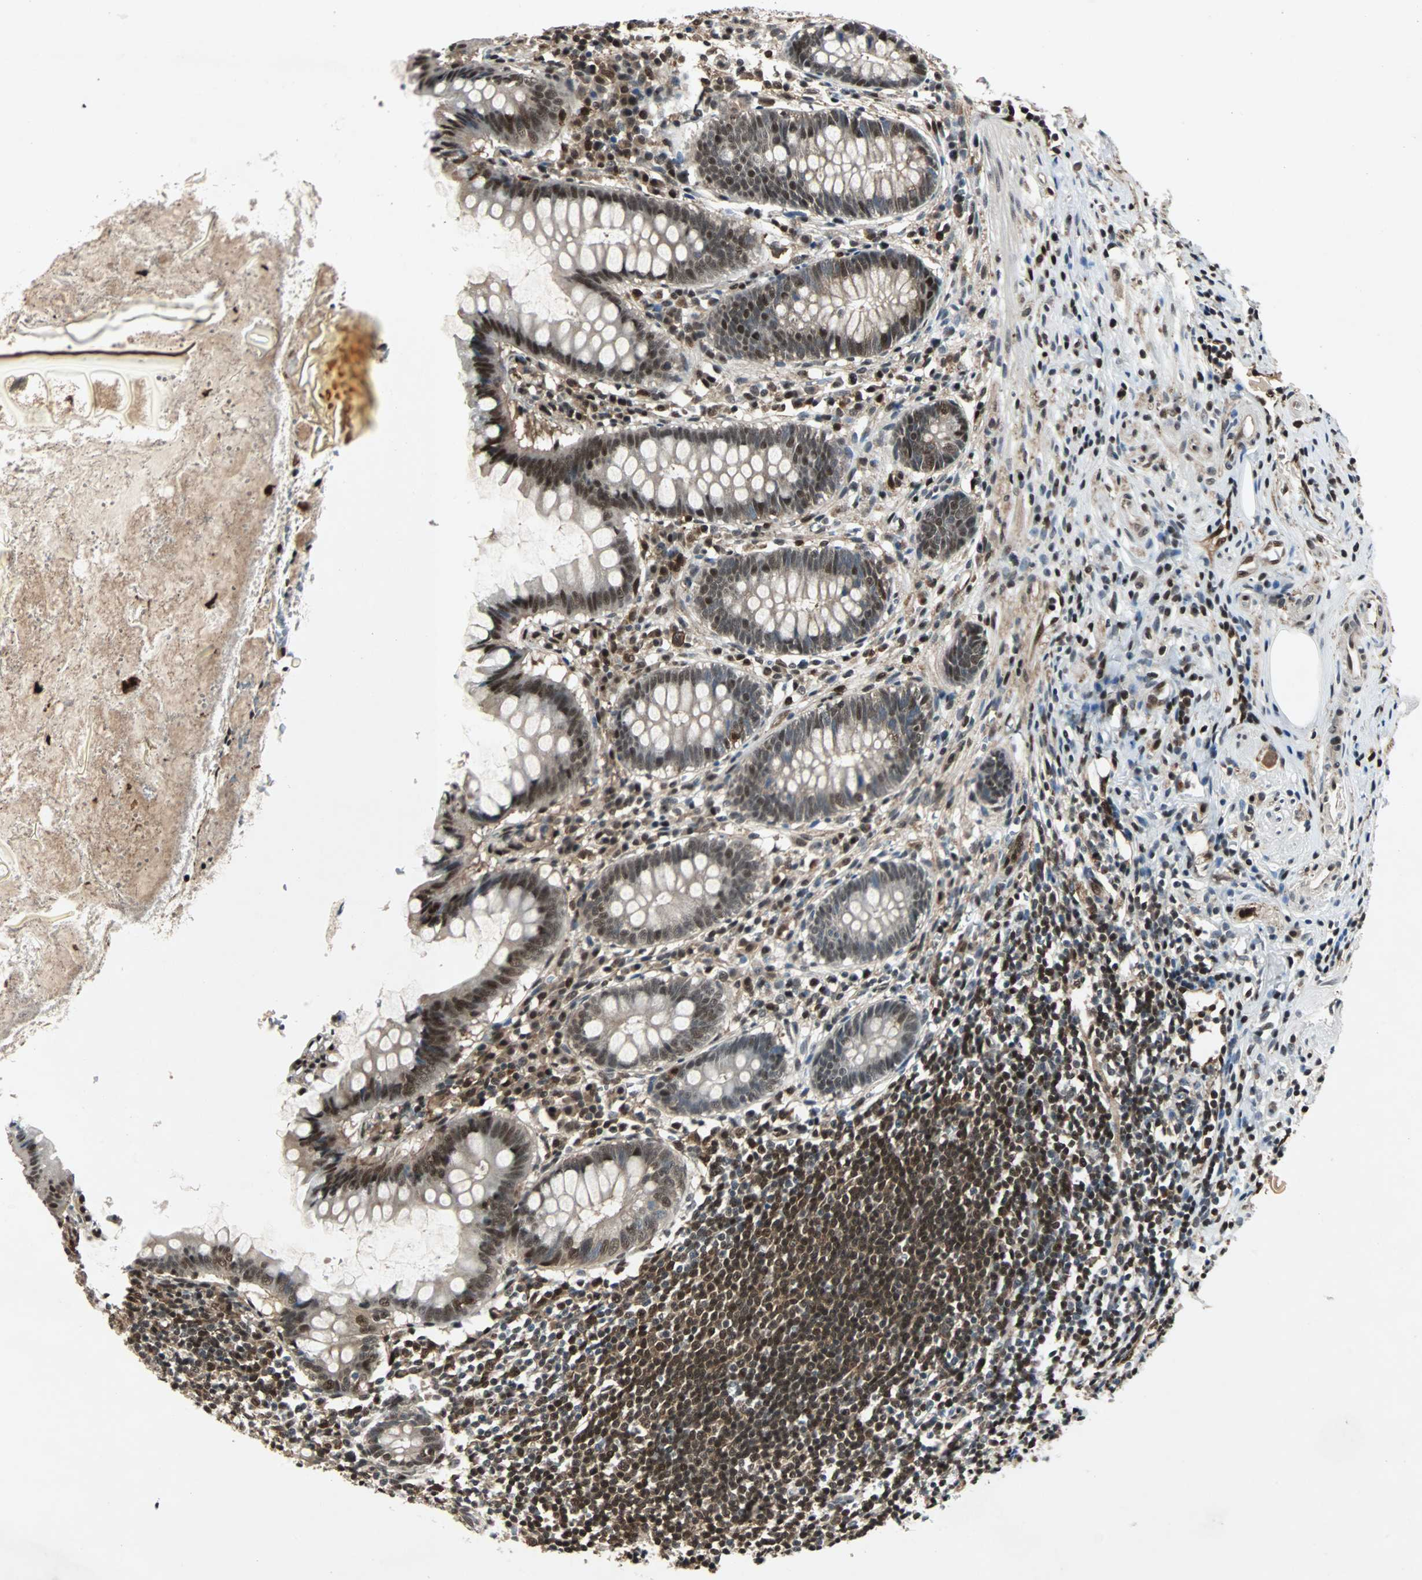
{"staining": {"intensity": "moderate", "quantity": ">75%", "location": "nuclear"}, "tissue": "appendix", "cell_type": "Glandular cells", "image_type": "normal", "snomed": [{"axis": "morphology", "description": "Normal tissue, NOS"}, {"axis": "topography", "description": "Appendix"}], "caption": "IHC micrograph of normal human appendix stained for a protein (brown), which shows medium levels of moderate nuclear staining in approximately >75% of glandular cells.", "gene": "ACLY", "patient": {"sex": "female", "age": 50}}